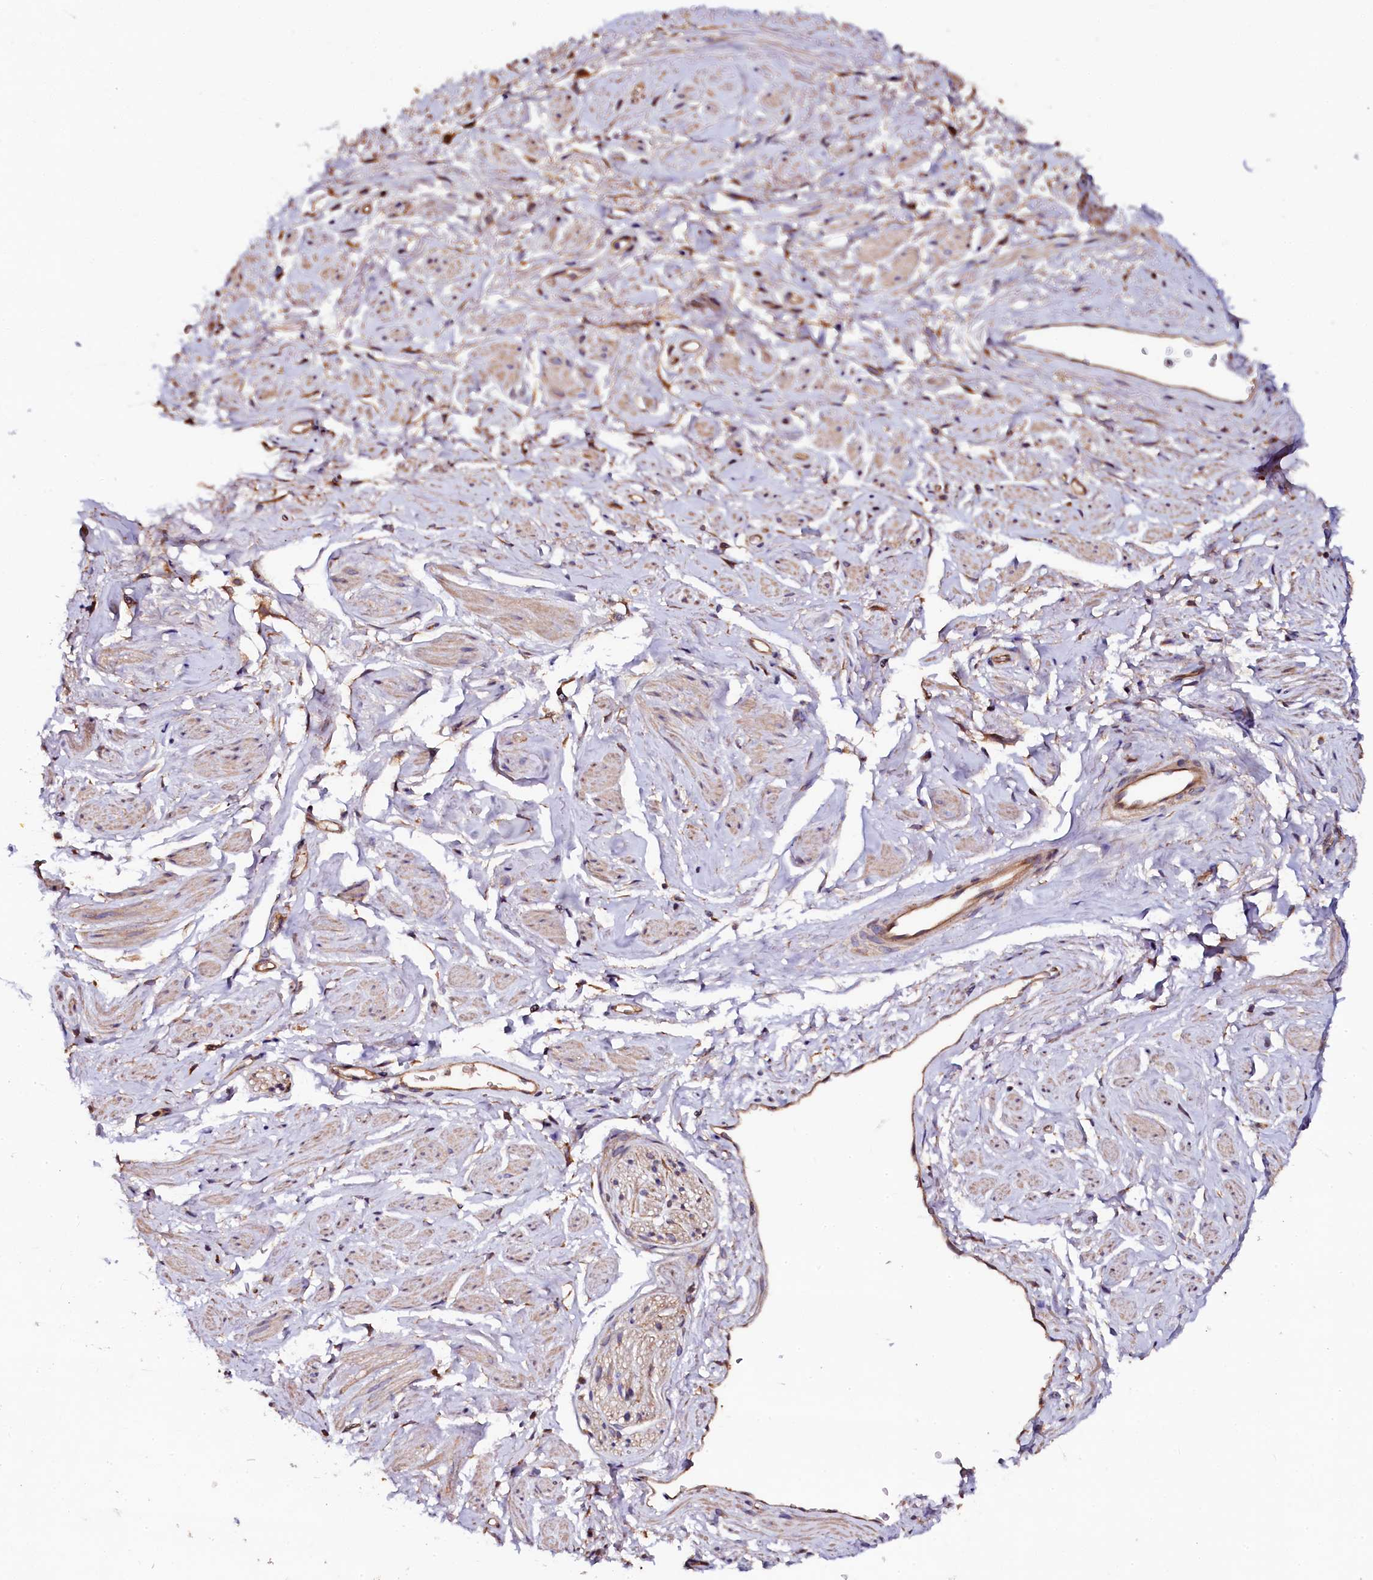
{"staining": {"intensity": "negative", "quantity": "none", "location": "none"}, "tissue": "adipose tissue", "cell_type": "Adipocytes", "image_type": "normal", "snomed": [{"axis": "morphology", "description": "Normal tissue, NOS"}, {"axis": "morphology", "description": "Adenocarcinoma, NOS"}, {"axis": "topography", "description": "Rectum"}, {"axis": "topography", "description": "Vagina"}, {"axis": "topography", "description": "Peripheral nerve tissue"}], "caption": "IHC photomicrograph of normal adipose tissue: adipose tissue stained with DAB reveals no significant protein positivity in adipocytes.", "gene": "APPL2", "patient": {"sex": "female", "age": 71}}